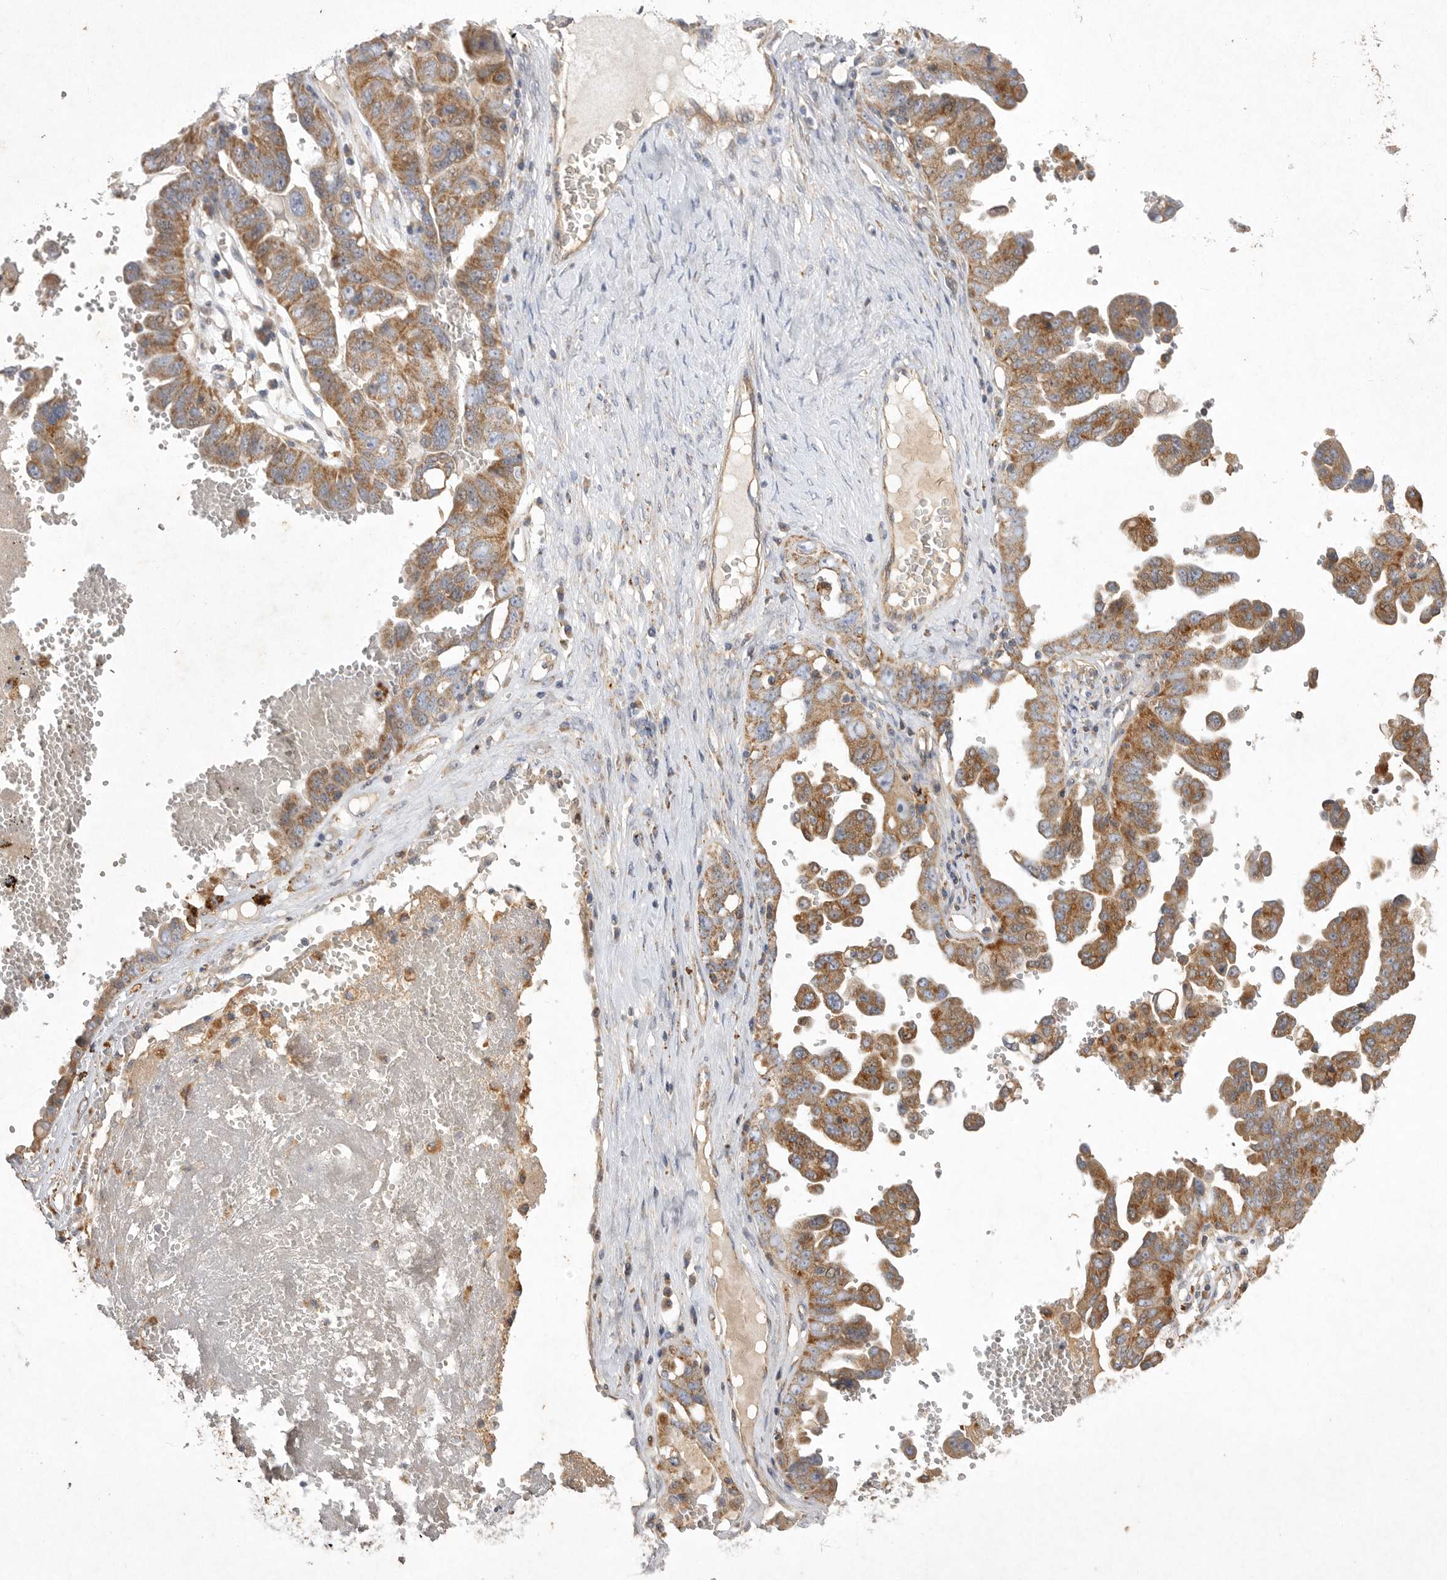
{"staining": {"intensity": "moderate", "quantity": ">75%", "location": "cytoplasmic/membranous"}, "tissue": "ovarian cancer", "cell_type": "Tumor cells", "image_type": "cancer", "snomed": [{"axis": "morphology", "description": "Carcinoma, endometroid"}, {"axis": "topography", "description": "Ovary"}], "caption": "Endometroid carcinoma (ovarian) was stained to show a protein in brown. There is medium levels of moderate cytoplasmic/membranous positivity in about >75% of tumor cells. (DAB = brown stain, brightfield microscopy at high magnification).", "gene": "MRPL41", "patient": {"sex": "female", "age": 62}}